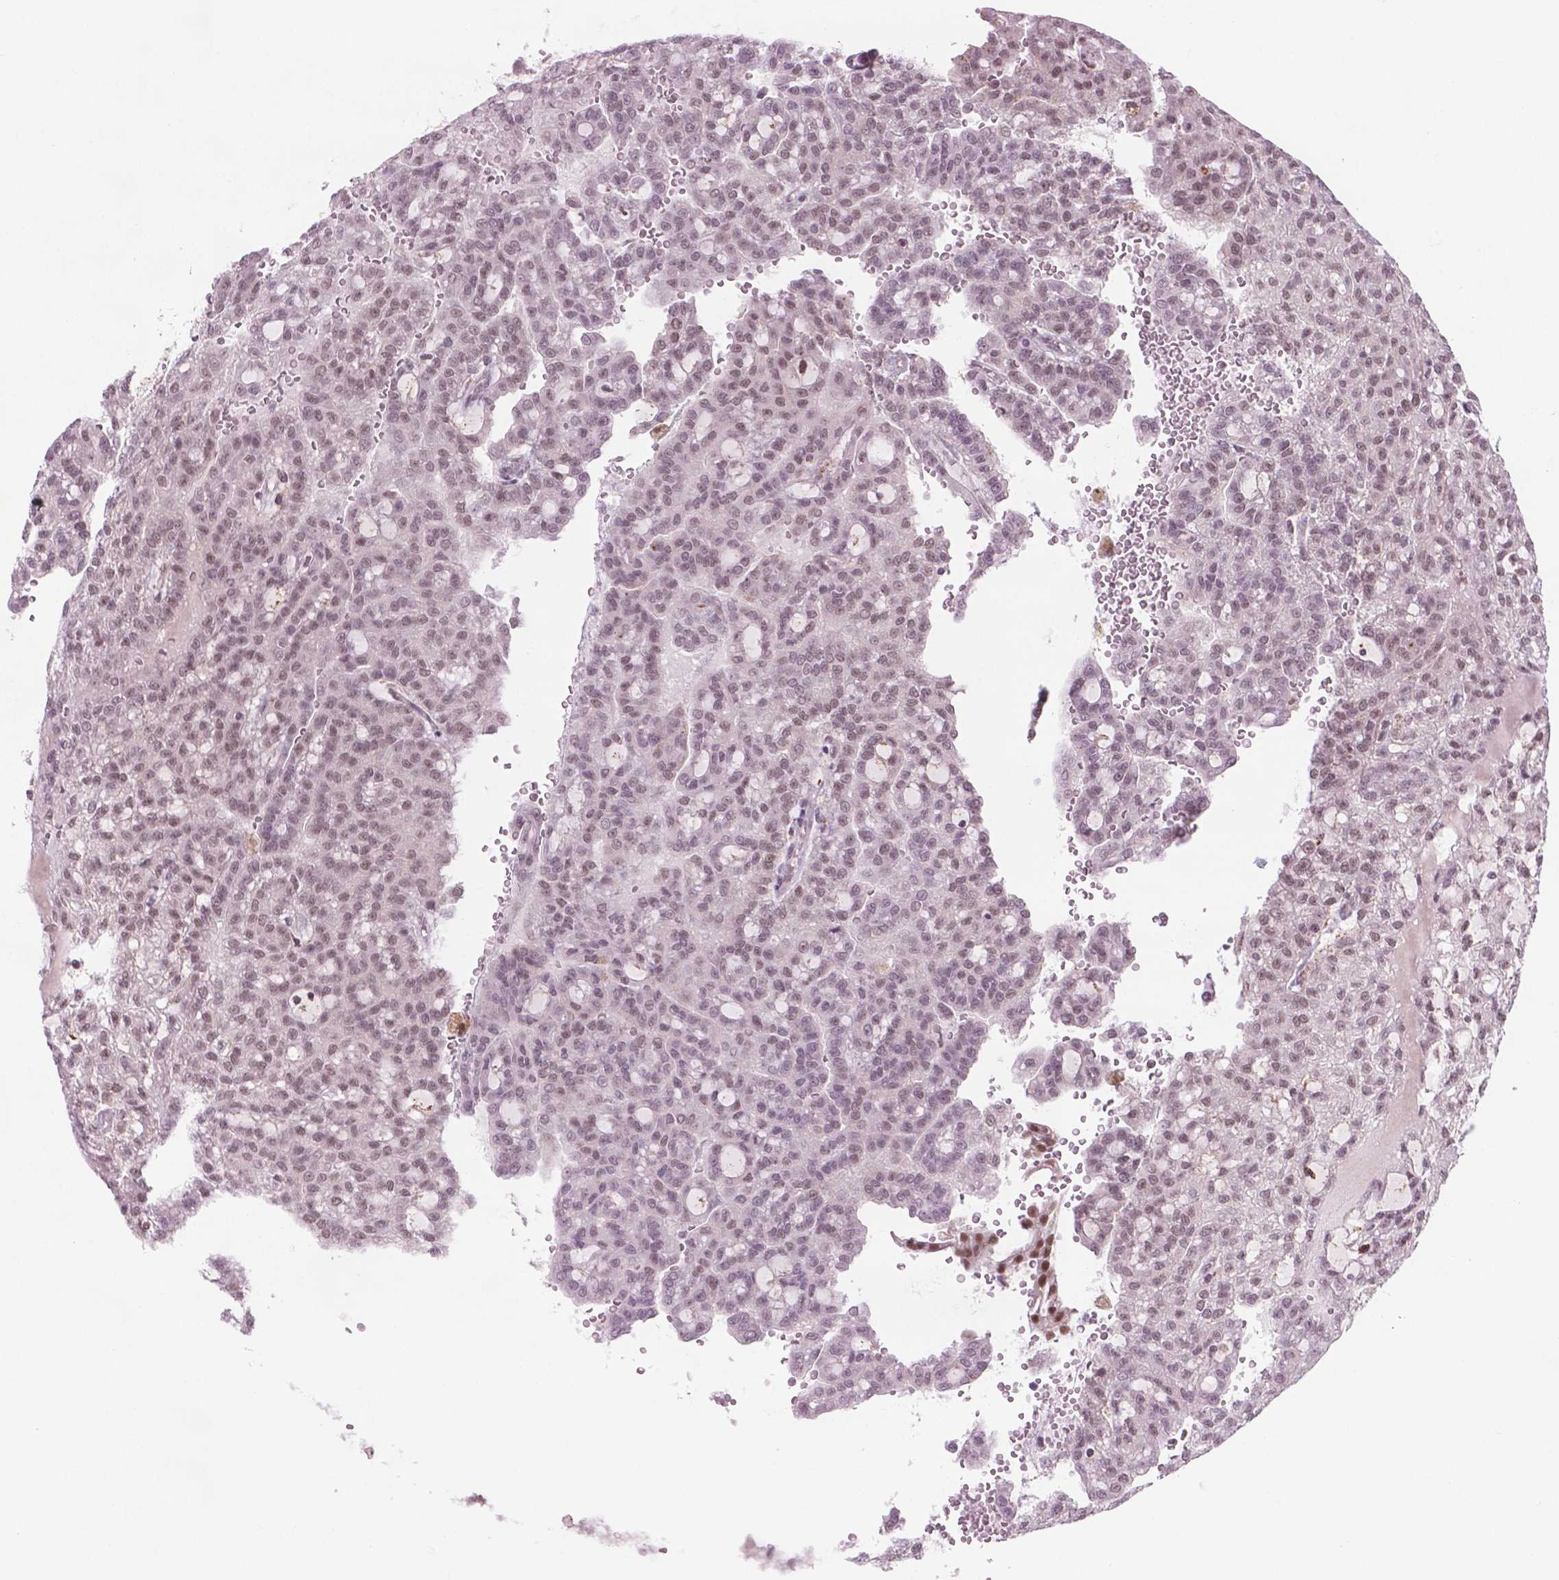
{"staining": {"intensity": "weak", "quantity": ">75%", "location": "nuclear"}, "tissue": "renal cancer", "cell_type": "Tumor cells", "image_type": "cancer", "snomed": [{"axis": "morphology", "description": "Adenocarcinoma, NOS"}, {"axis": "topography", "description": "Kidney"}], "caption": "Renal cancer was stained to show a protein in brown. There is low levels of weak nuclear expression in about >75% of tumor cells.", "gene": "PHAX", "patient": {"sex": "male", "age": 63}}